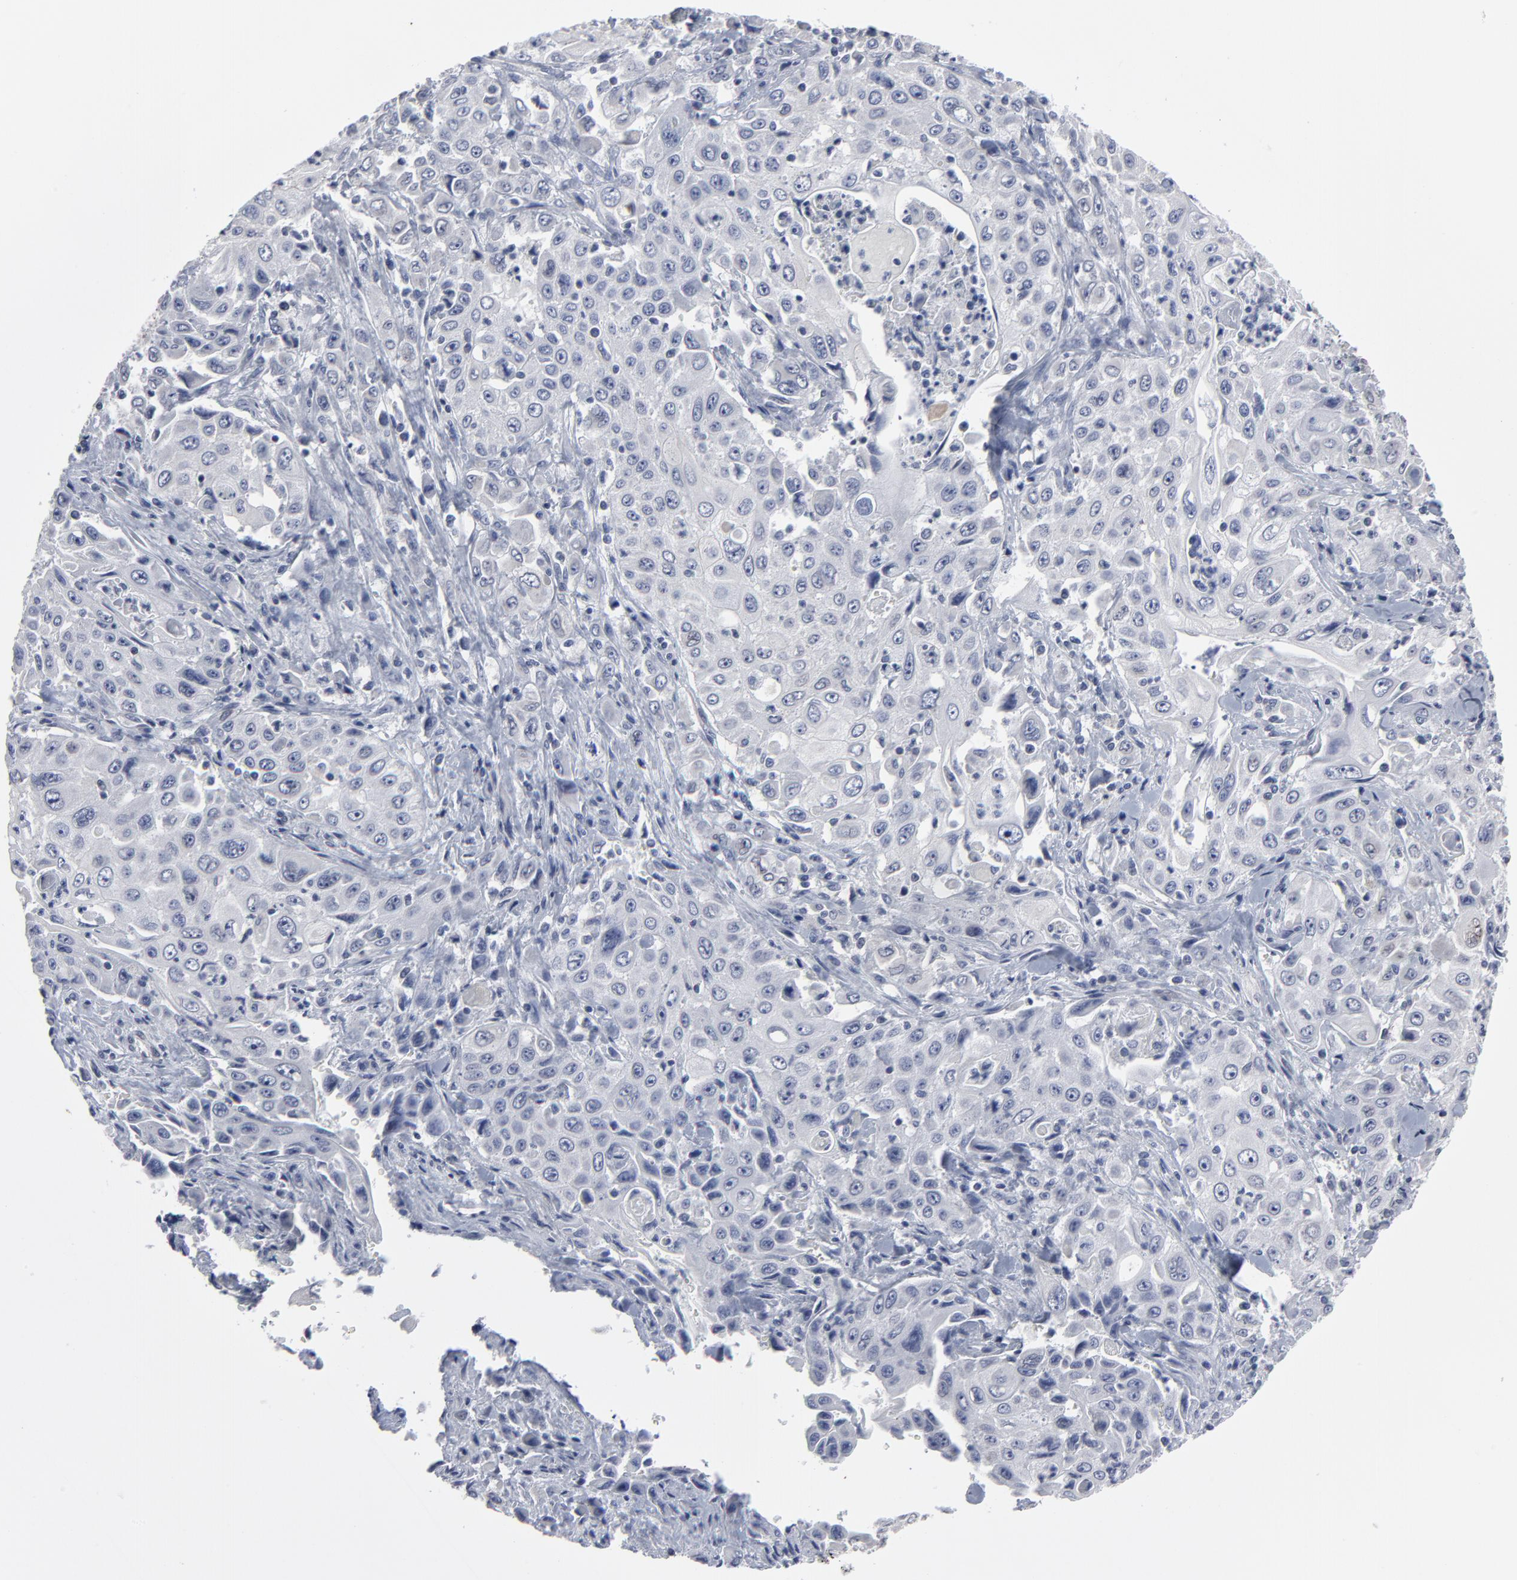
{"staining": {"intensity": "negative", "quantity": "none", "location": "none"}, "tissue": "pancreatic cancer", "cell_type": "Tumor cells", "image_type": "cancer", "snomed": [{"axis": "morphology", "description": "Adenocarcinoma, NOS"}, {"axis": "topography", "description": "Pancreas"}], "caption": "Pancreatic cancer was stained to show a protein in brown. There is no significant positivity in tumor cells.", "gene": "SYNE2", "patient": {"sex": "male", "age": 70}}